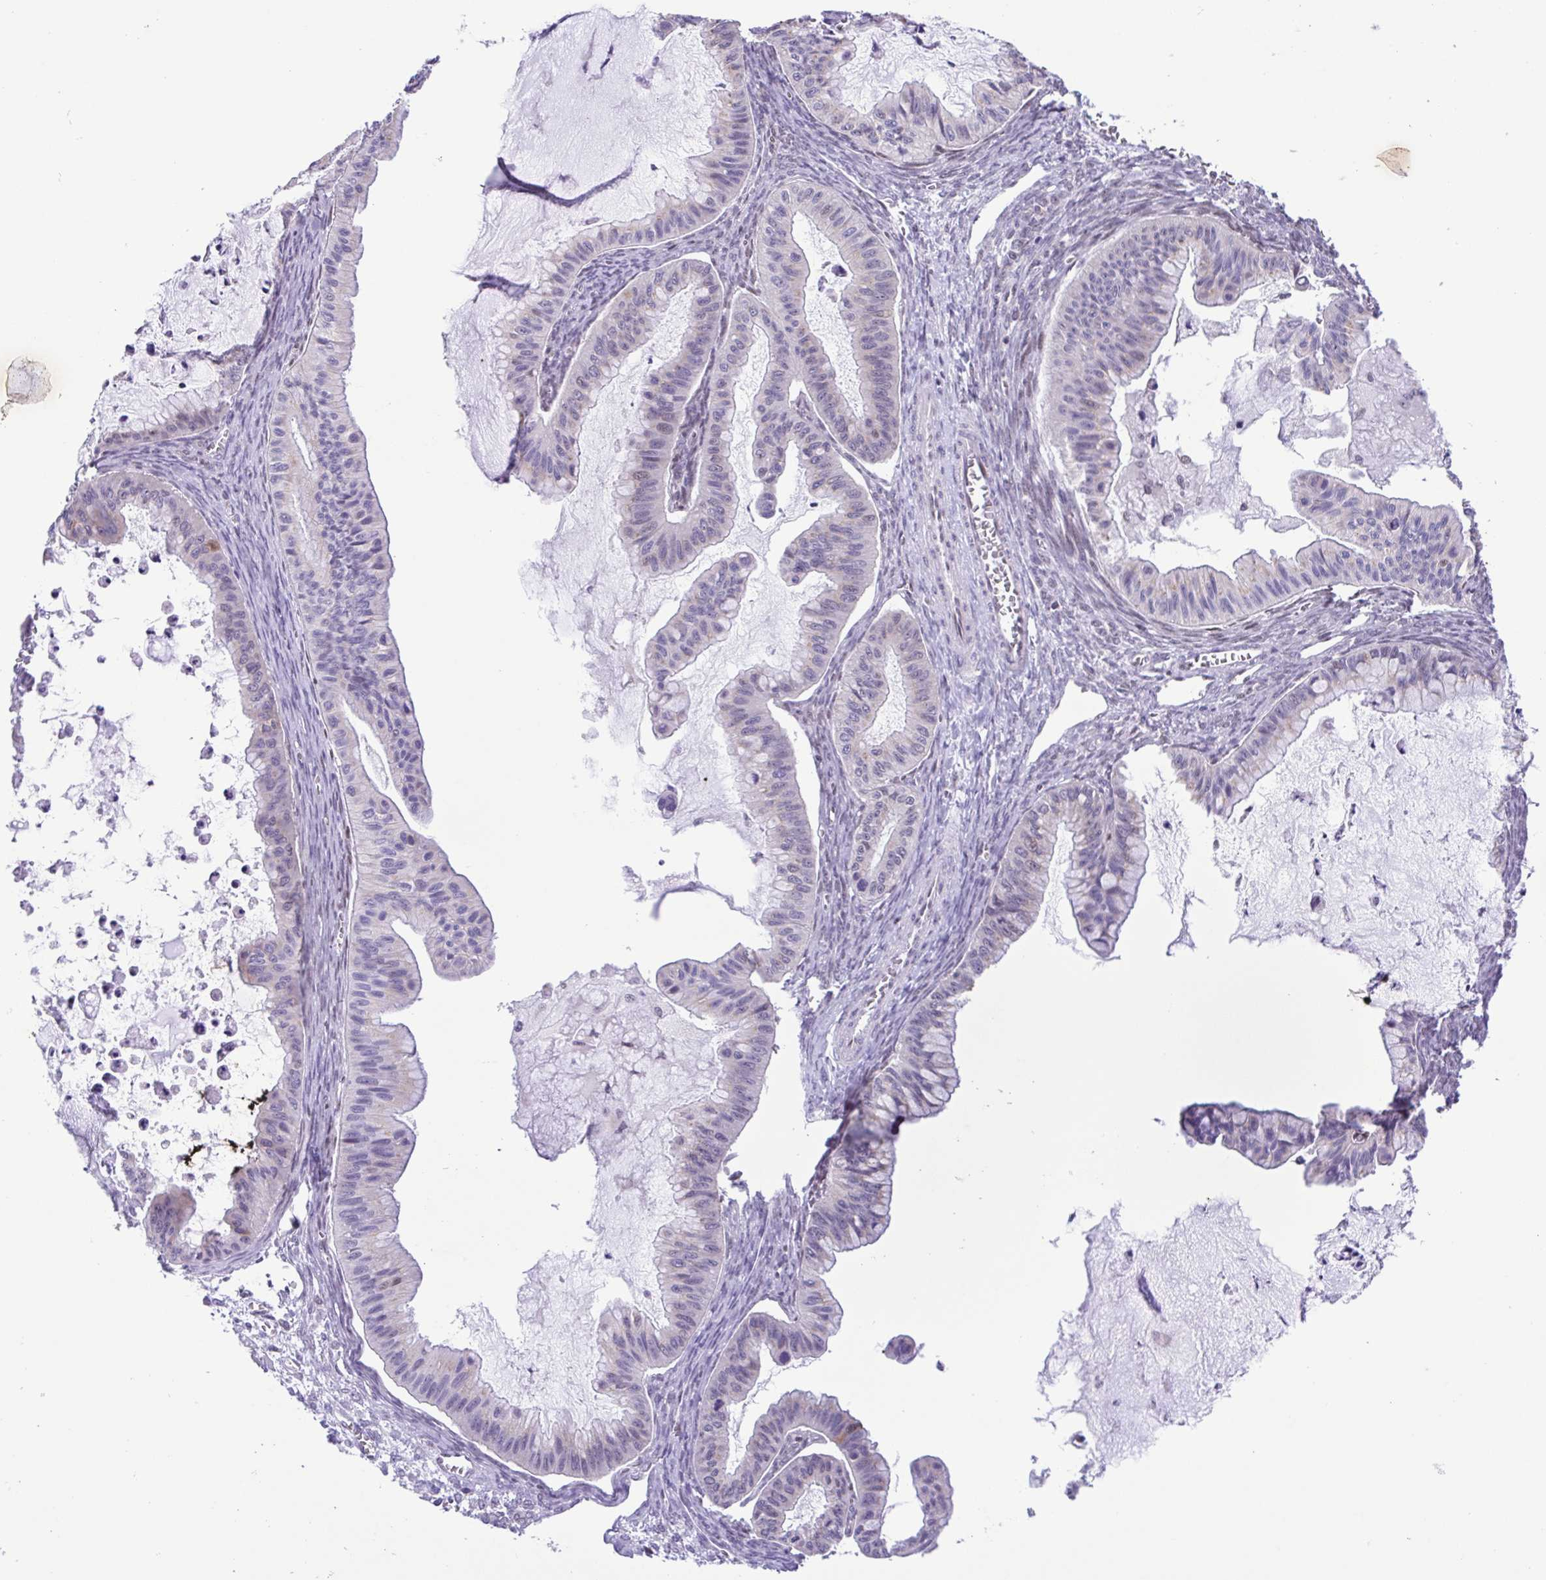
{"staining": {"intensity": "negative", "quantity": "none", "location": "none"}, "tissue": "ovarian cancer", "cell_type": "Tumor cells", "image_type": "cancer", "snomed": [{"axis": "morphology", "description": "Cystadenocarcinoma, mucinous, NOS"}, {"axis": "topography", "description": "Ovary"}], "caption": "The micrograph exhibits no significant positivity in tumor cells of mucinous cystadenocarcinoma (ovarian). (Stains: DAB immunohistochemistry with hematoxylin counter stain, Microscopy: brightfield microscopy at high magnification).", "gene": "TGM3", "patient": {"sex": "female", "age": 72}}